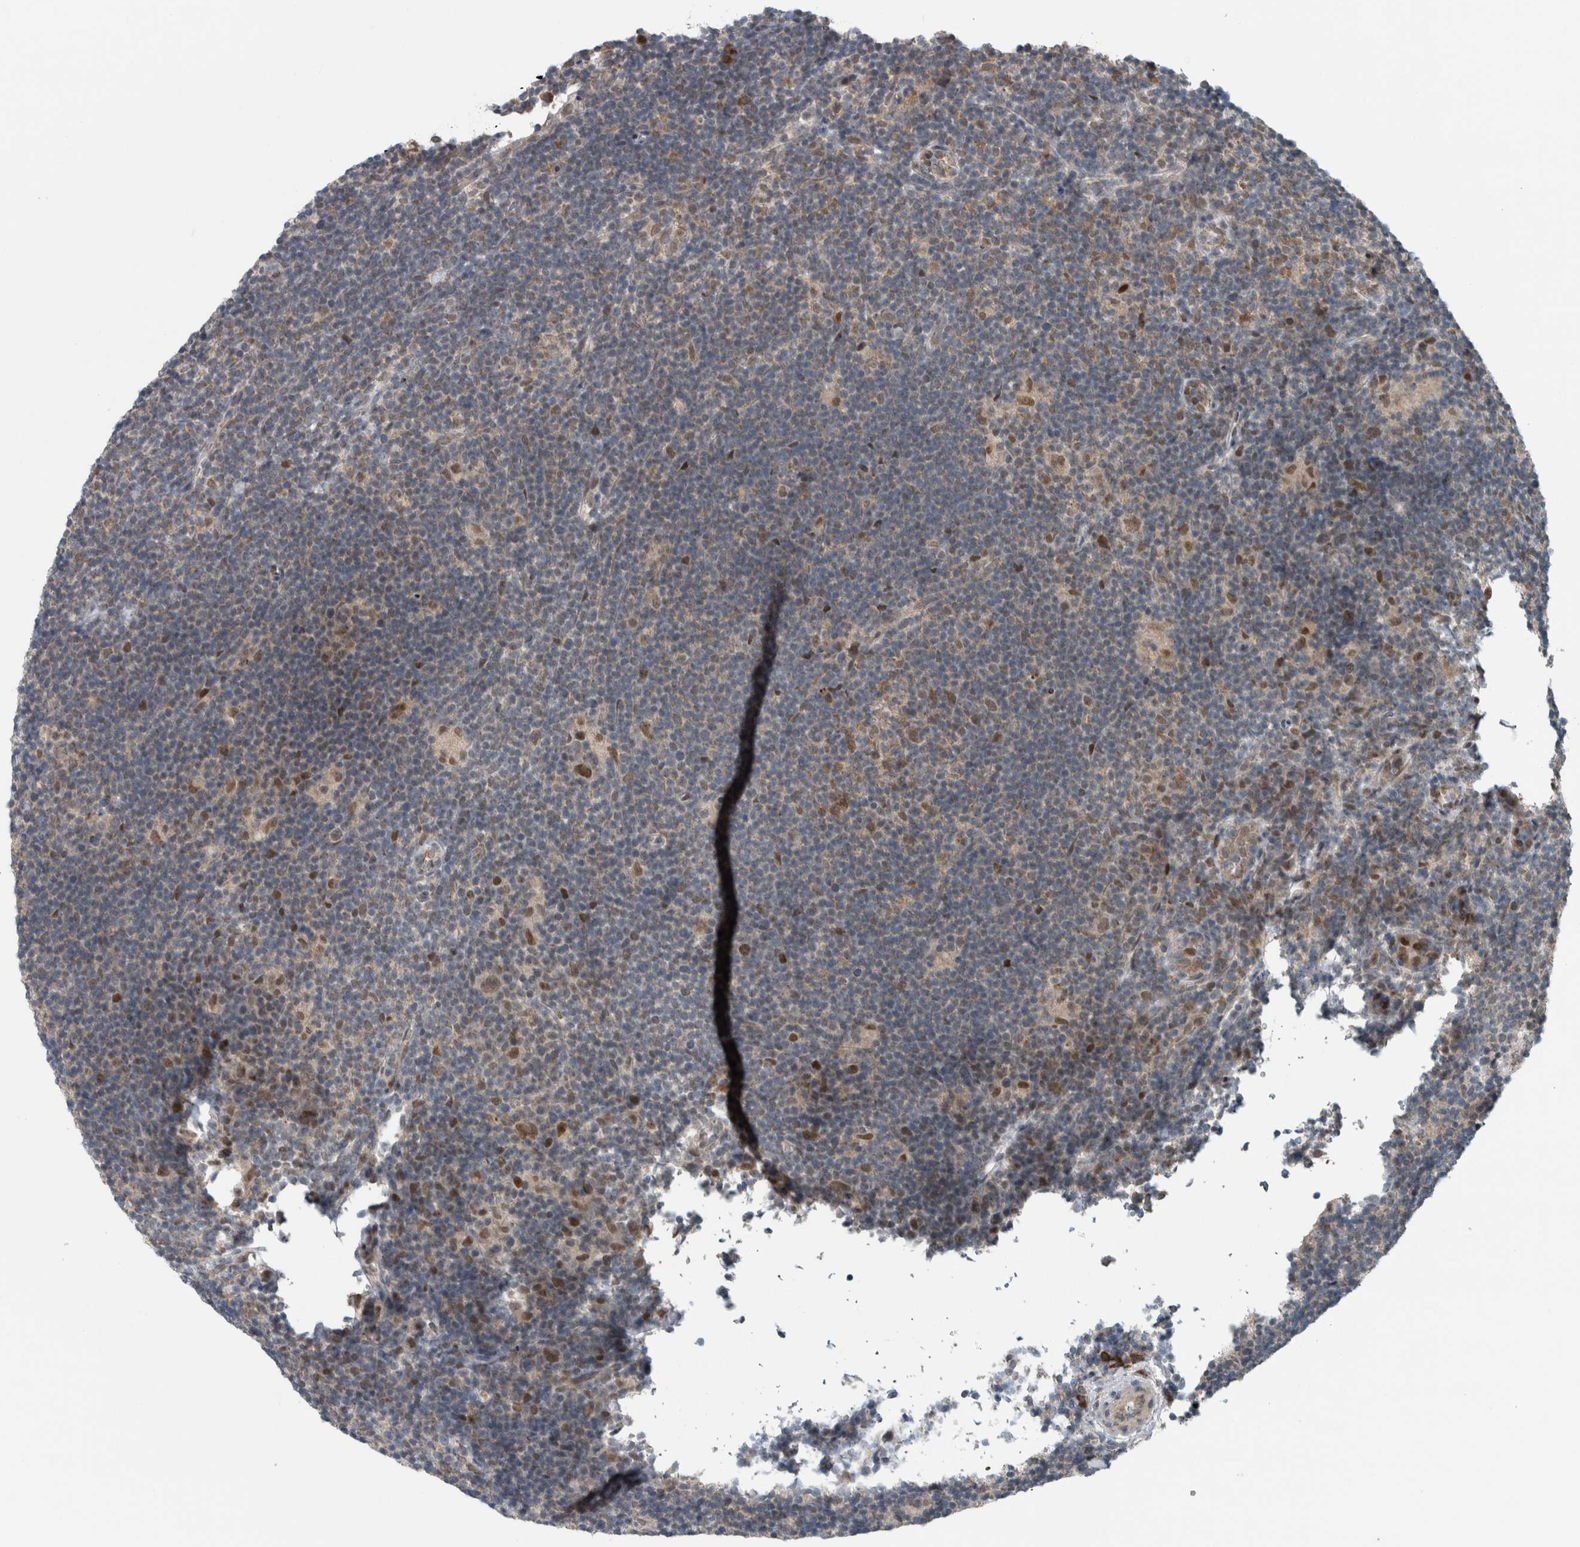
{"staining": {"intensity": "weak", "quantity": ">75%", "location": "cytoplasmic/membranous,nuclear"}, "tissue": "lymphoma", "cell_type": "Tumor cells", "image_type": "cancer", "snomed": [{"axis": "morphology", "description": "Hodgkin's disease, NOS"}, {"axis": "topography", "description": "Lymph node"}], "caption": "The immunohistochemical stain highlights weak cytoplasmic/membranous and nuclear positivity in tumor cells of Hodgkin's disease tissue.", "gene": "GBA2", "patient": {"sex": "female", "age": 57}}